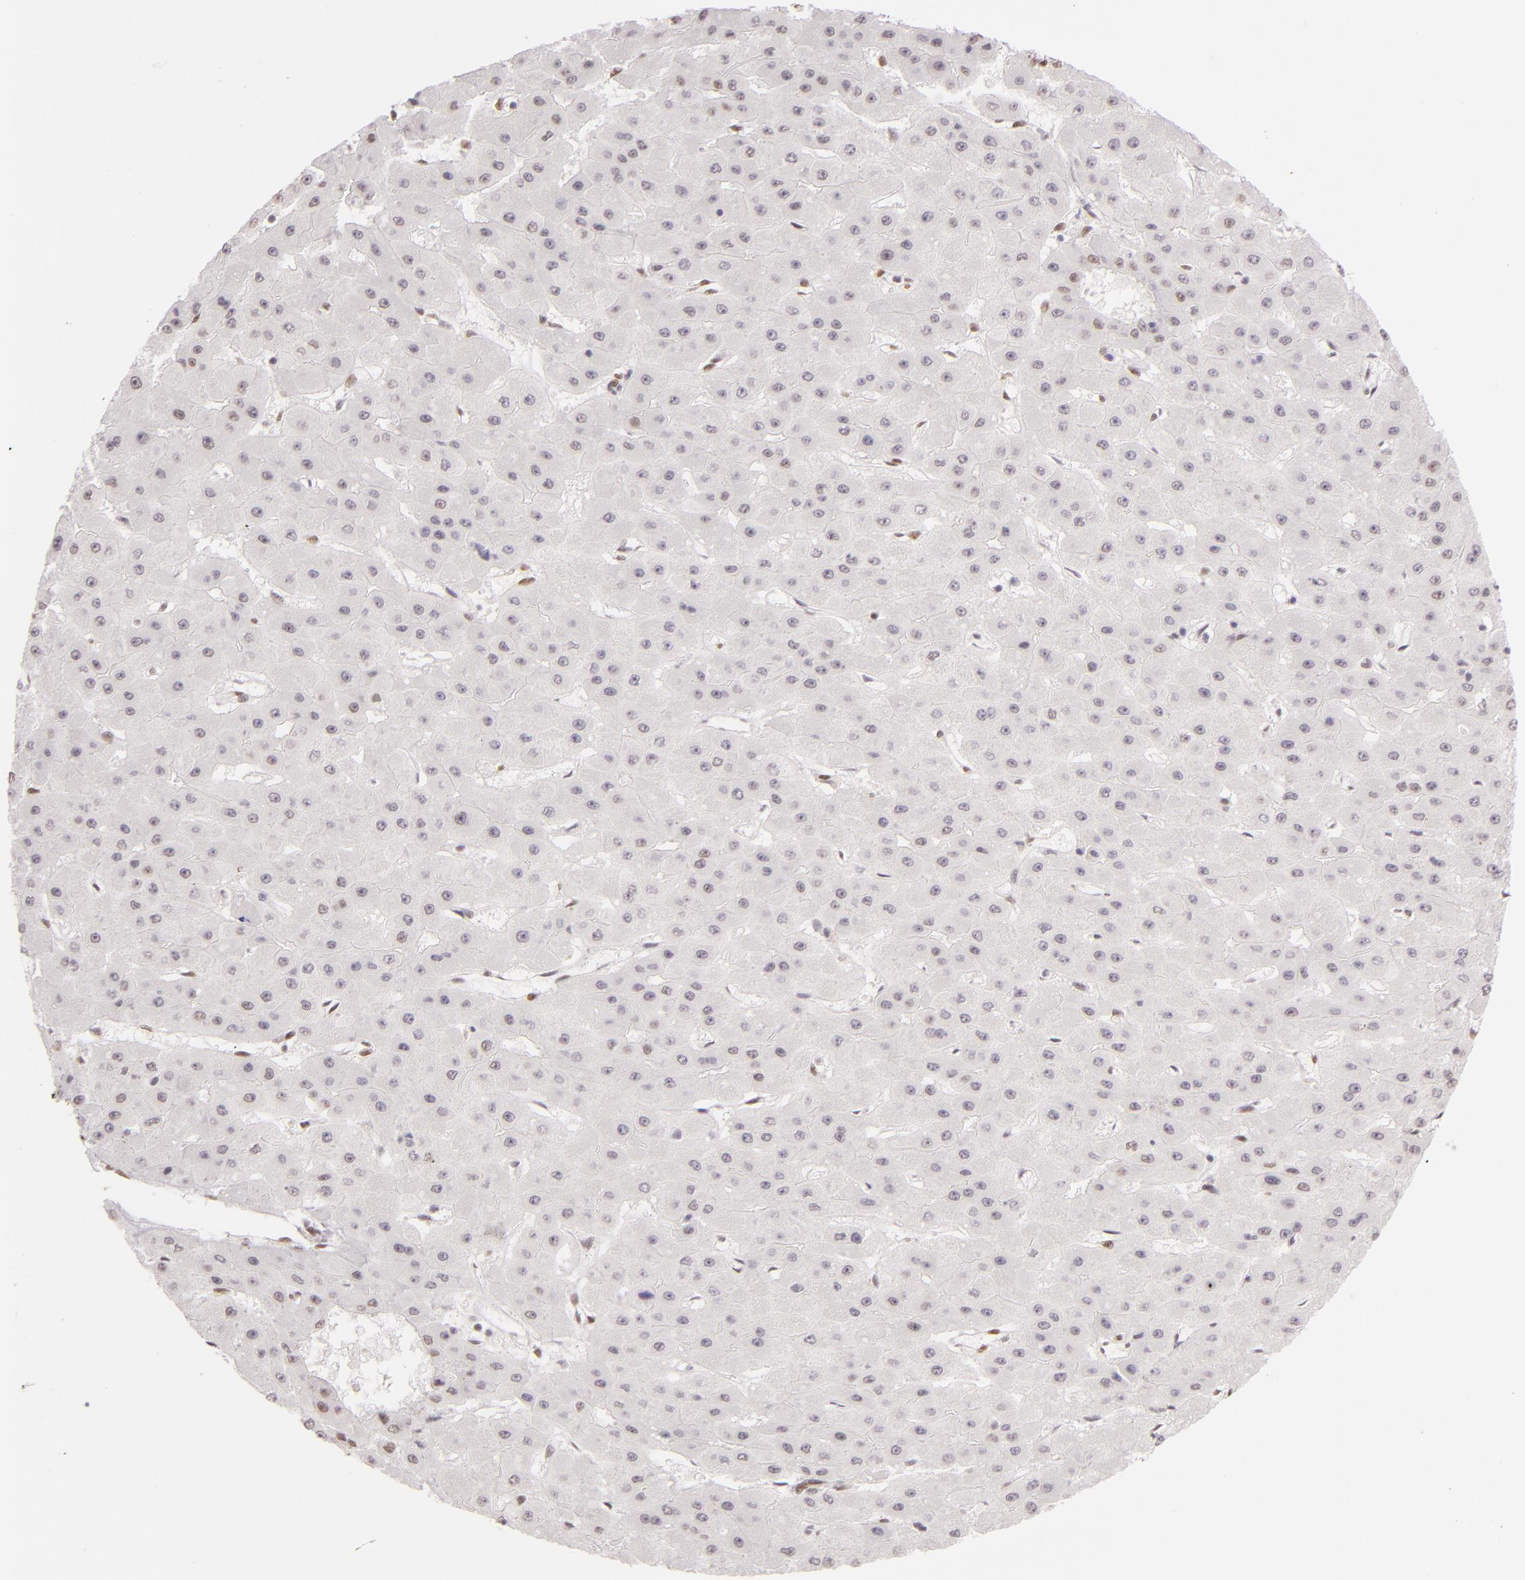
{"staining": {"intensity": "weak", "quantity": "<25%", "location": "nuclear"}, "tissue": "liver cancer", "cell_type": "Tumor cells", "image_type": "cancer", "snomed": [{"axis": "morphology", "description": "Carcinoma, Hepatocellular, NOS"}, {"axis": "topography", "description": "Liver"}], "caption": "The micrograph demonstrates no significant expression in tumor cells of hepatocellular carcinoma (liver).", "gene": "PAPOLA", "patient": {"sex": "female", "age": 52}}